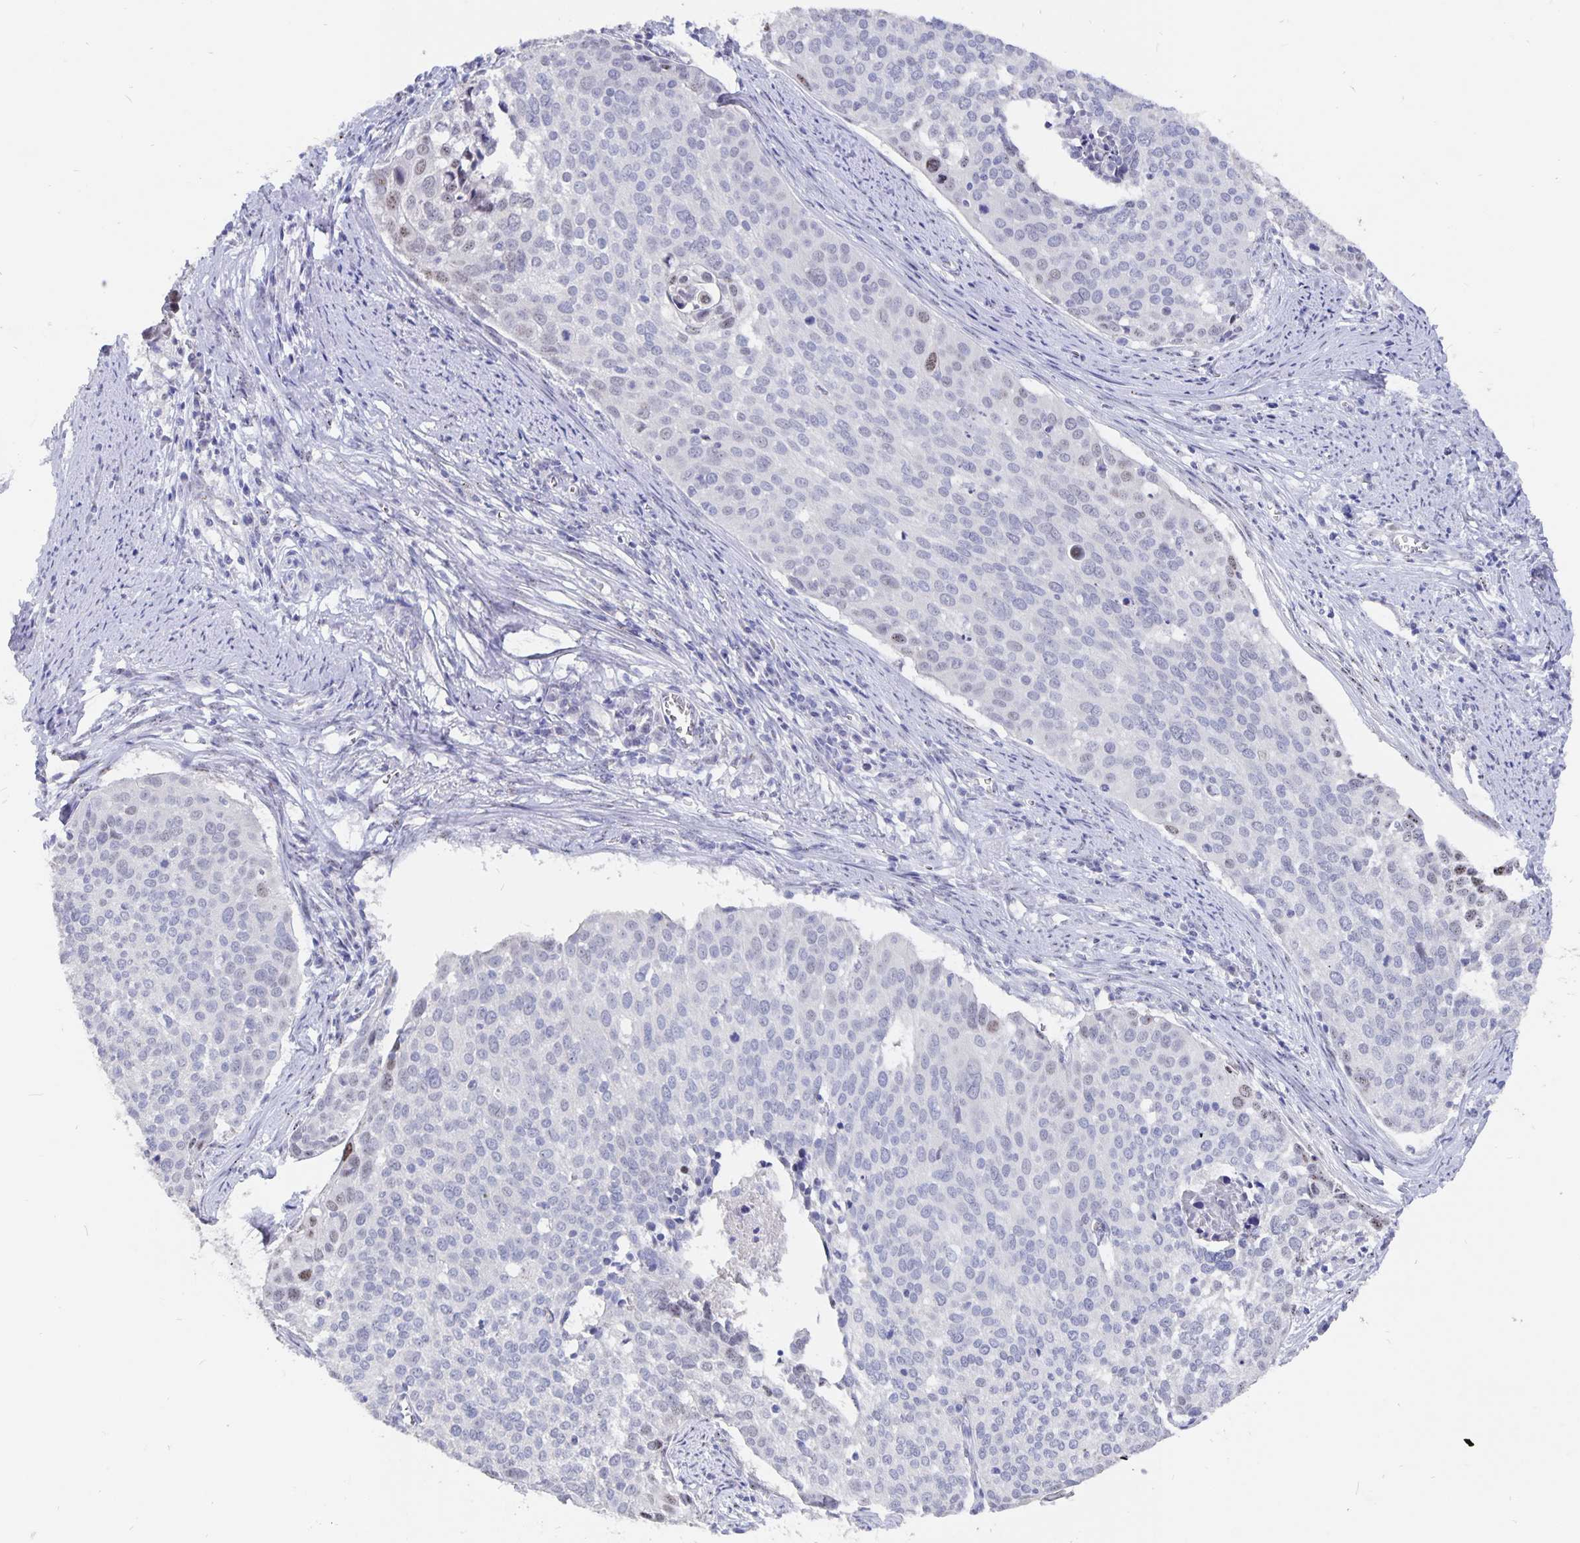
{"staining": {"intensity": "negative", "quantity": "none", "location": "none"}, "tissue": "cervical cancer", "cell_type": "Tumor cells", "image_type": "cancer", "snomed": [{"axis": "morphology", "description": "Squamous cell carcinoma, NOS"}, {"axis": "topography", "description": "Cervix"}], "caption": "Photomicrograph shows no significant protein positivity in tumor cells of cervical squamous cell carcinoma.", "gene": "SMOC1", "patient": {"sex": "female", "age": 39}}